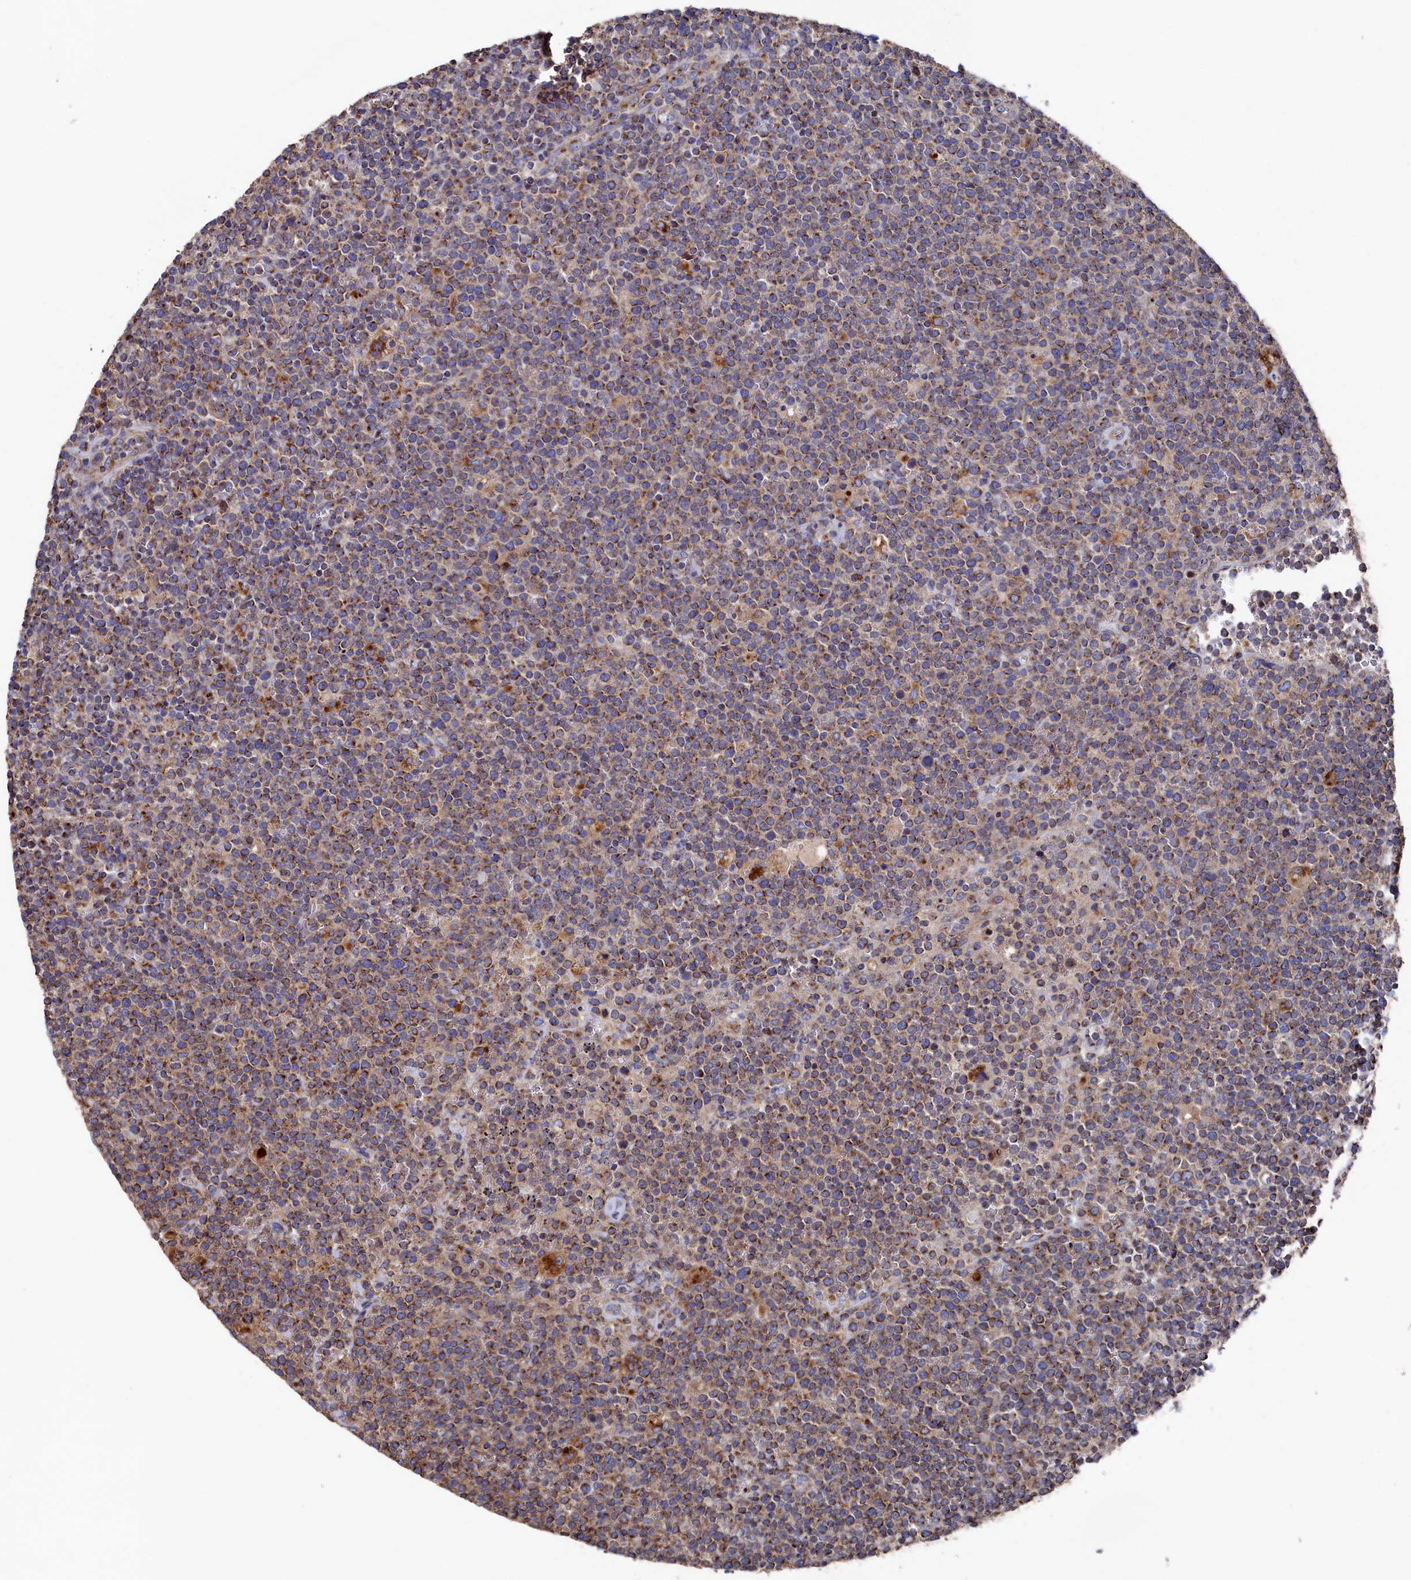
{"staining": {"intensity": "moderate", "quantity": ">75%", "location": "cytoplasmic/membranous"}, "tissue": "lymphoma", "cell_type": "Tumor cells", "image_type": "cancer", "snomed": [{"axis": "morphology", "description": "Malignant lymphoma, non-Hodgkin's type, High grade"}, {"axis": "topography", "description": "Lymph node"}], "caption": "Lymphoma stained with a brown dye demonstrates moderate cytoplasmic/membranous positive staining in approximately >75% of tumor cells.", "gene": "PRRC1", "patient": {"sex": "male", "age": 61}}